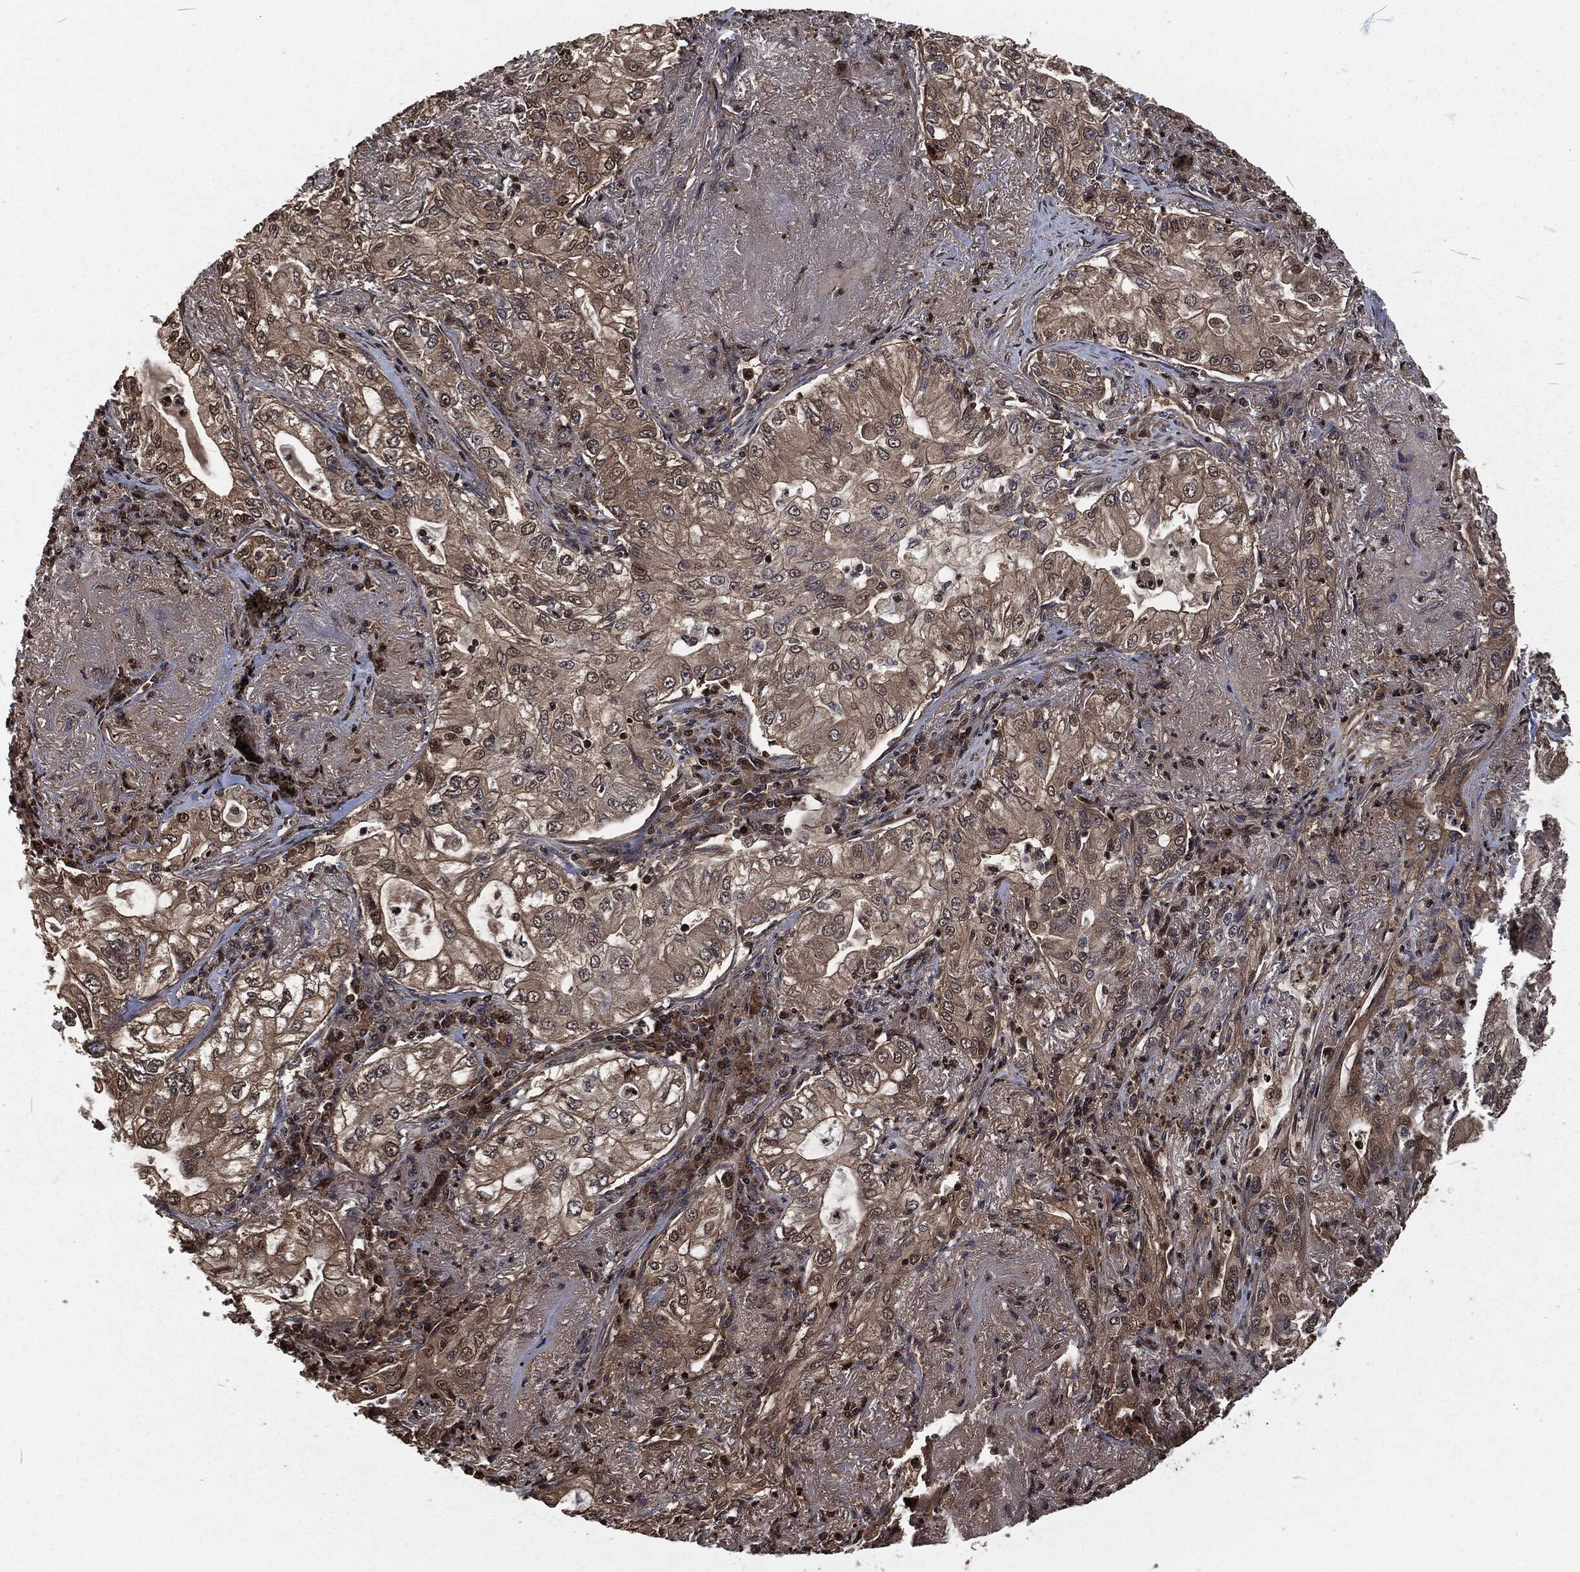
{"staining": {"intensity": "weak", "quantity": ">75%", "location": "cytoplasmic/membranous"}, "tissue": "lung cancer", "cell_type": "Tumor cells", "image_type": "cancer", "snomed": [{"axis": "morphology", "description": "Adenocarcinoma, NOS"}, {"axis": "topography", "description": "Lung"}], "caption": "Adenocarcinoma (lung) stained with a protein marker shows weak staining in tumor cells.", "gene": "SNAI1", "patient": {"sex": "female", "age": 73}}